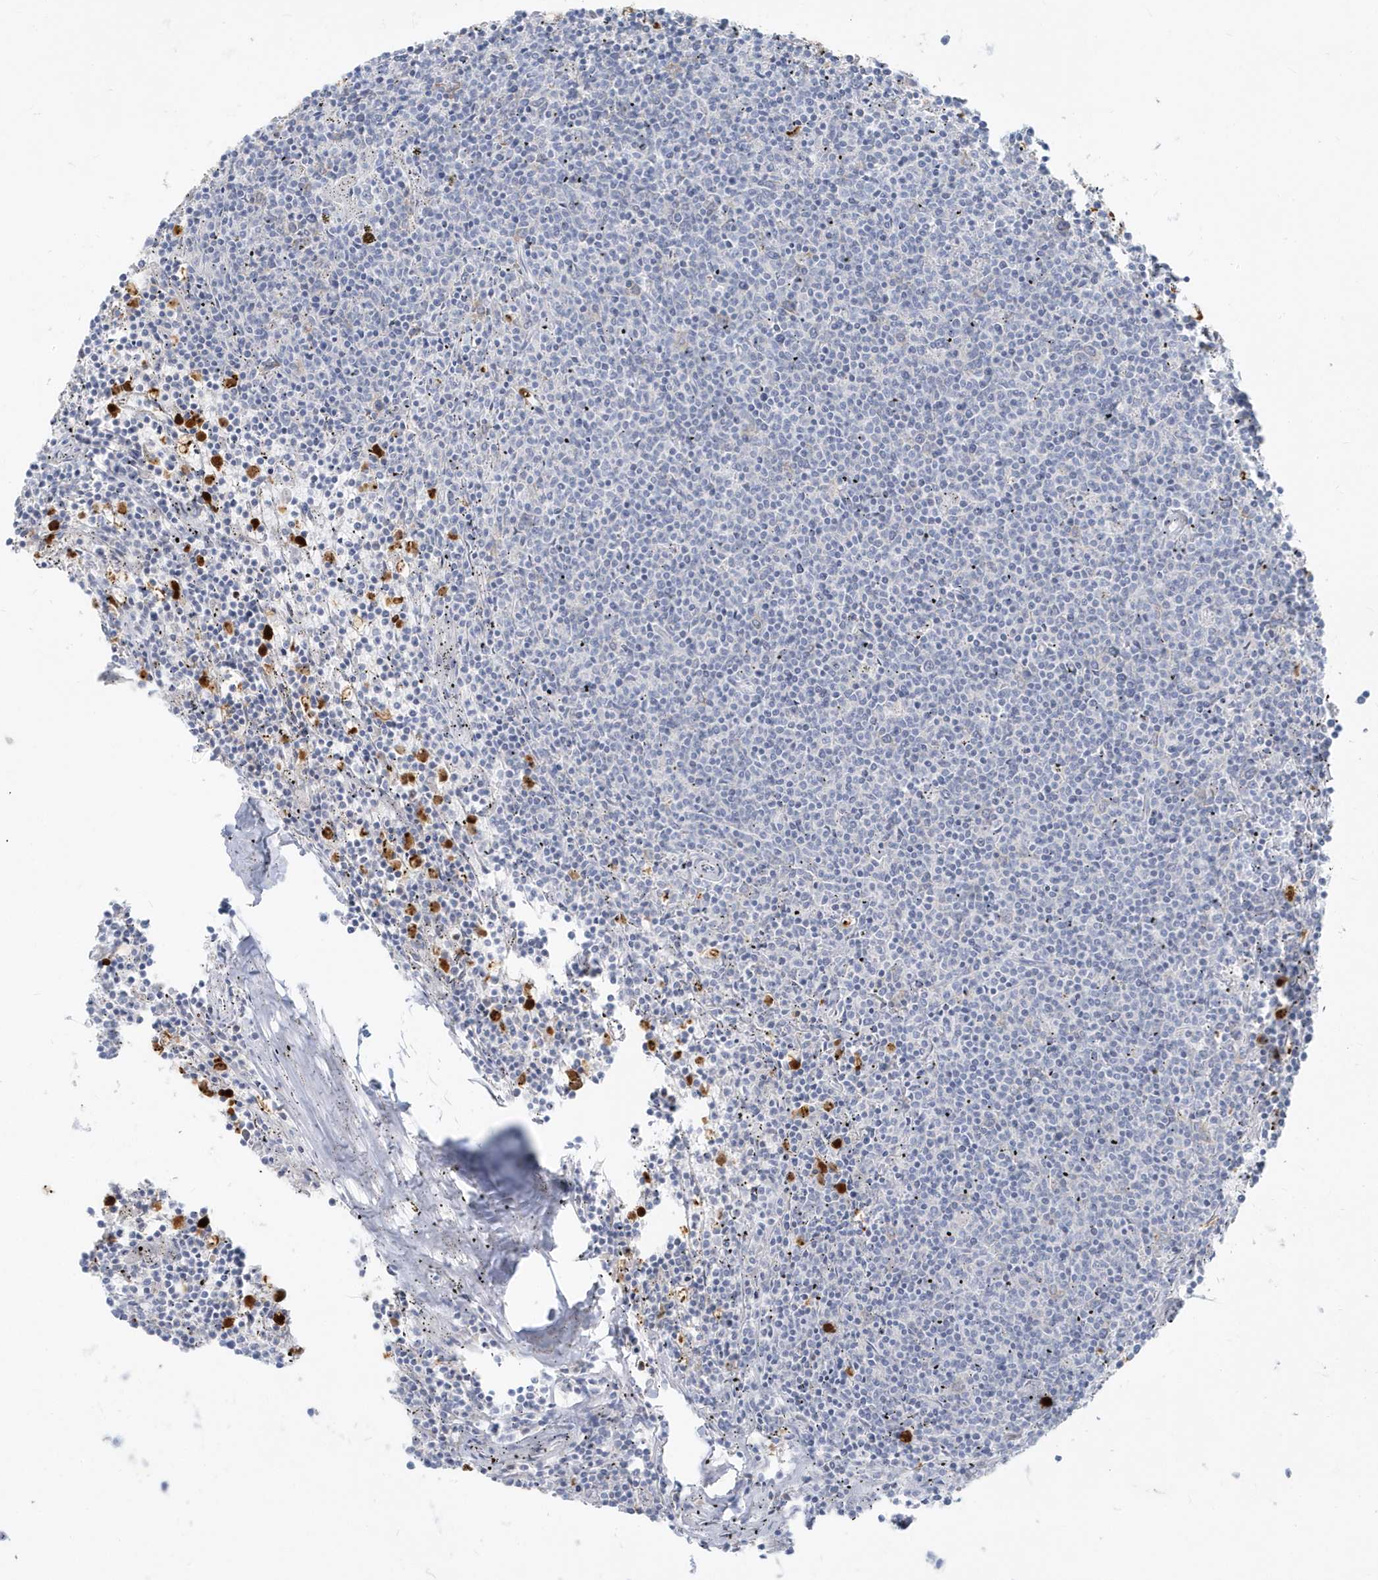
{"staining": {"intensity": "negative", "quantity": "none", "location": "none"}, "tissue": "lymphoma", "cell_type": "Tumor cells", "image_type": "cancer", "snomed": [{"axis": "morphology", "description": "Malignant lymphoma, non-Hodgkin's type, Low grade"}, {"axis": "topography", "description": "Spleen"}], "caption": "Immunohistochemistry (IHC) of human lymphoma displays no expression in tumor cells.", "gene": "CCNJ", "patient": {"sex": "female", "age": 50}}